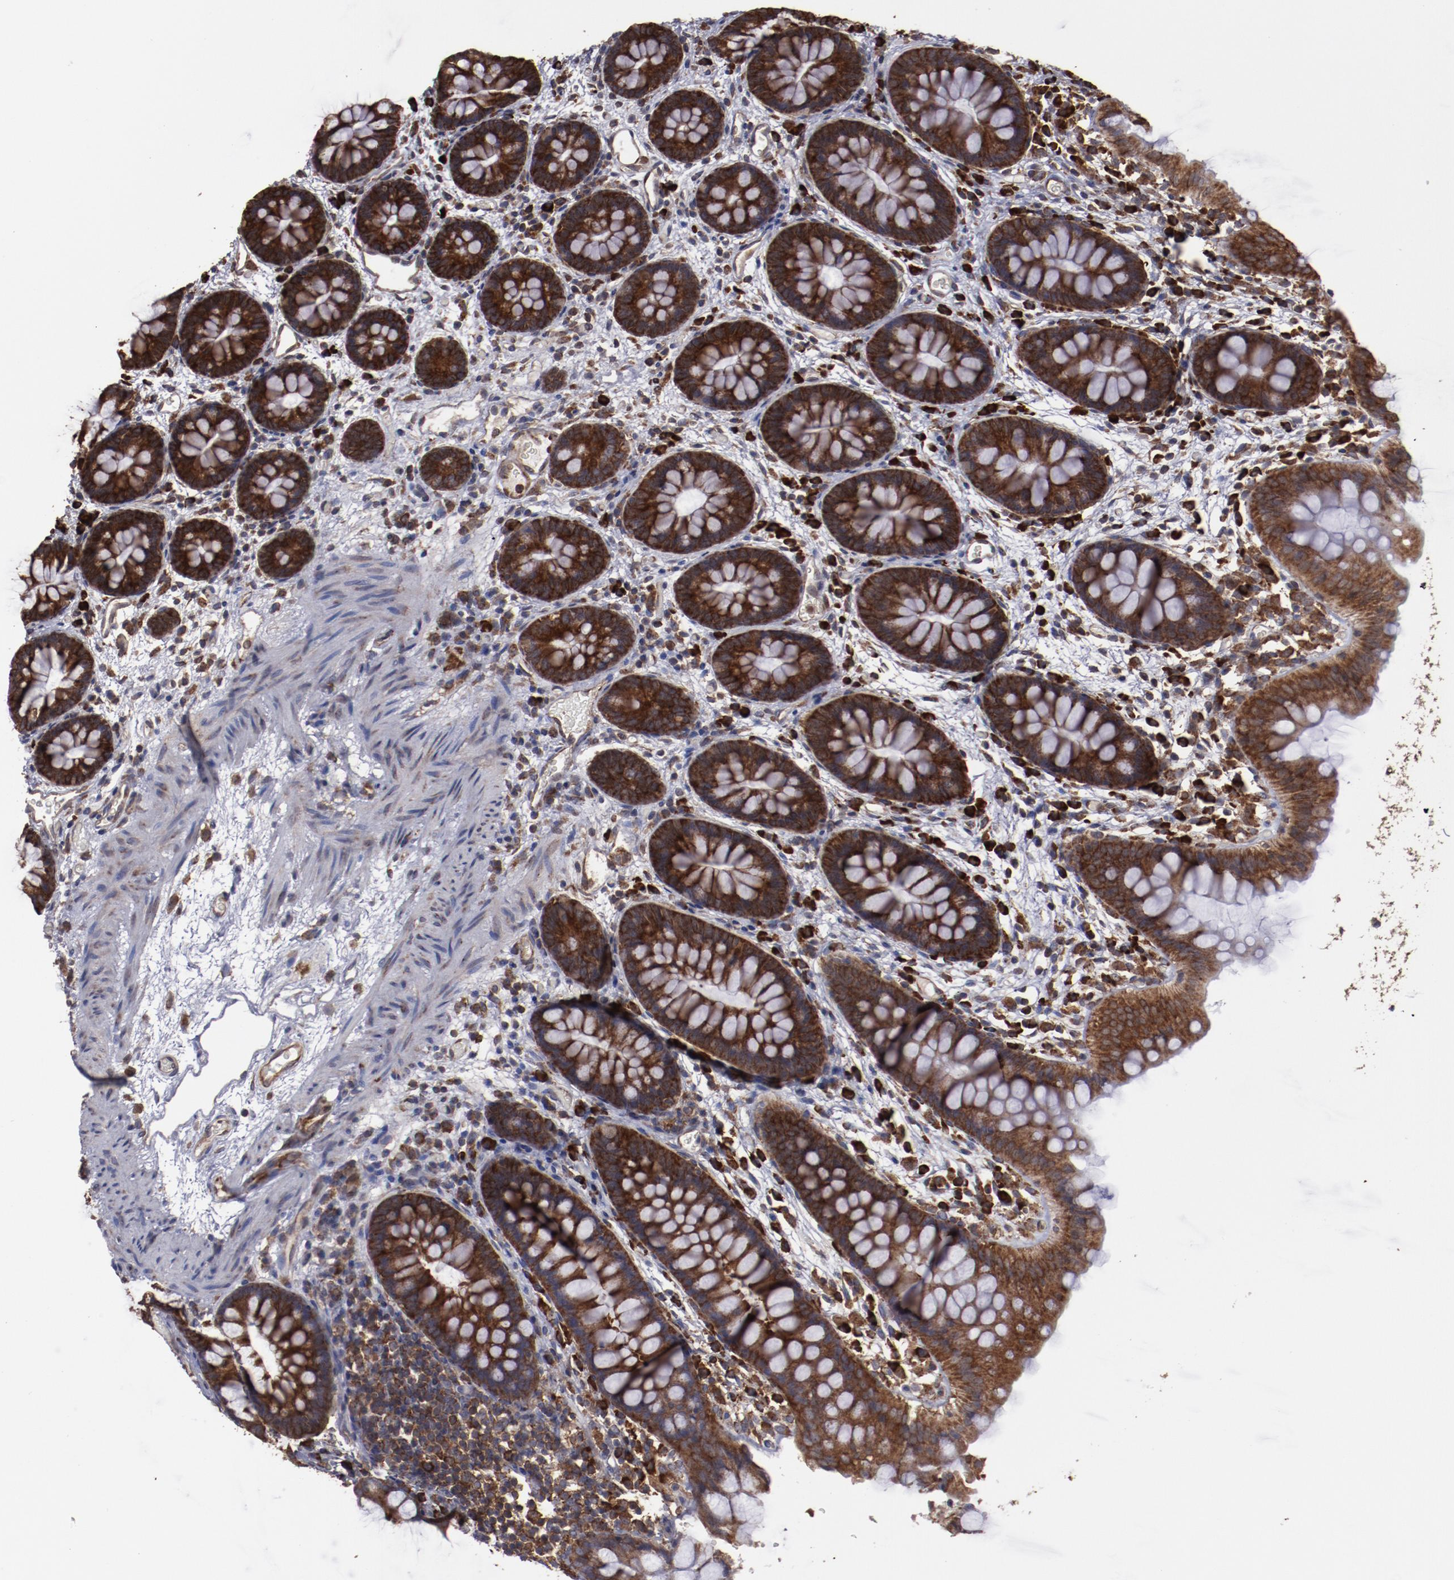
{"staining": {"intensity": "strong", "quantity": "25%-75%", "location": "cytoplasmic/membranous"}, "tissue": "colon", "cell_type": "Endothelial cells", "image_type": "normal", "snomed": [{"axis": "morphology", "description": "Normal tissue, NOS"}, {"axis": "topography", "description": "Smooth muscle"}, {"axis": "topography", "description": "Colon"}], "caption": "Colon stained for a protein exhibits strong cytoplasmic/membranous positivity in endothelial cells. The staining was performed using DAB to visualize the protein expression in brown, while the nuclei were stained in blue with hematoxylin (Magnification: 20x).", "gene": "RPS4X", "patient": {"sex": "male", "age": 67}}